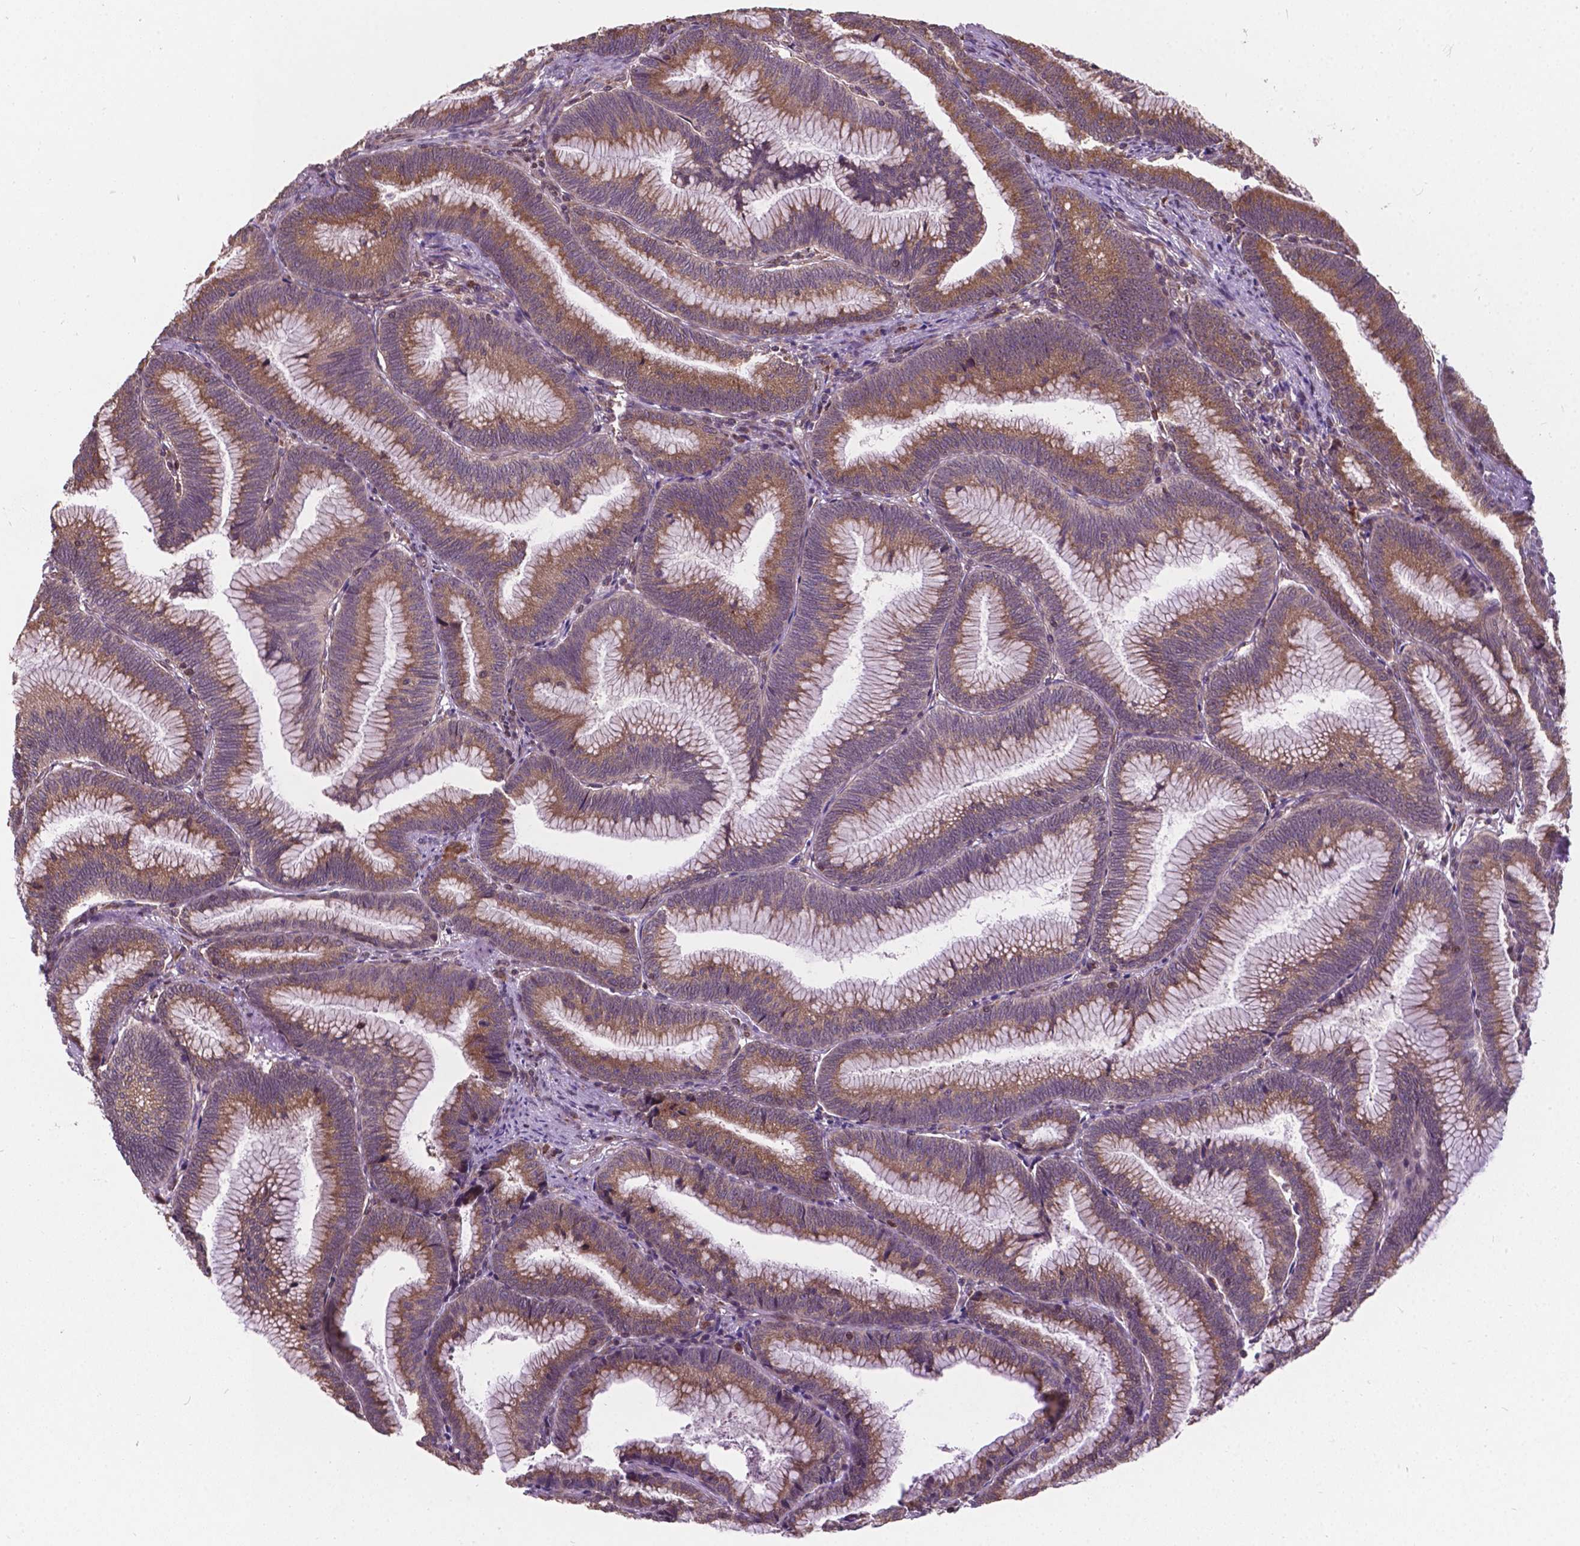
{"staining": {"intensity": "moderate", "quantity": ">75%", "location": "cytoplasmic/membranous"}, "tissue": "colorectal cancer", "cell_type": "Tumor cells", "image_type": "cancer", "snomed": [{"axis": "morphology", "description": "Adenocarcinoma, NOS"}, {"axis": "topography", "description": "Colon"}], "caption": "Immunohistochemistry (IHC) photomicrograph of human adenocarcinoma (colorectal) stained for a protein (brown), which shows medium levels of moderate cytoplasmic/membranous expression in about >75% of tumor cells.", "gene": "MRPL33", "patient": {"sex": "female", "age": 78}}